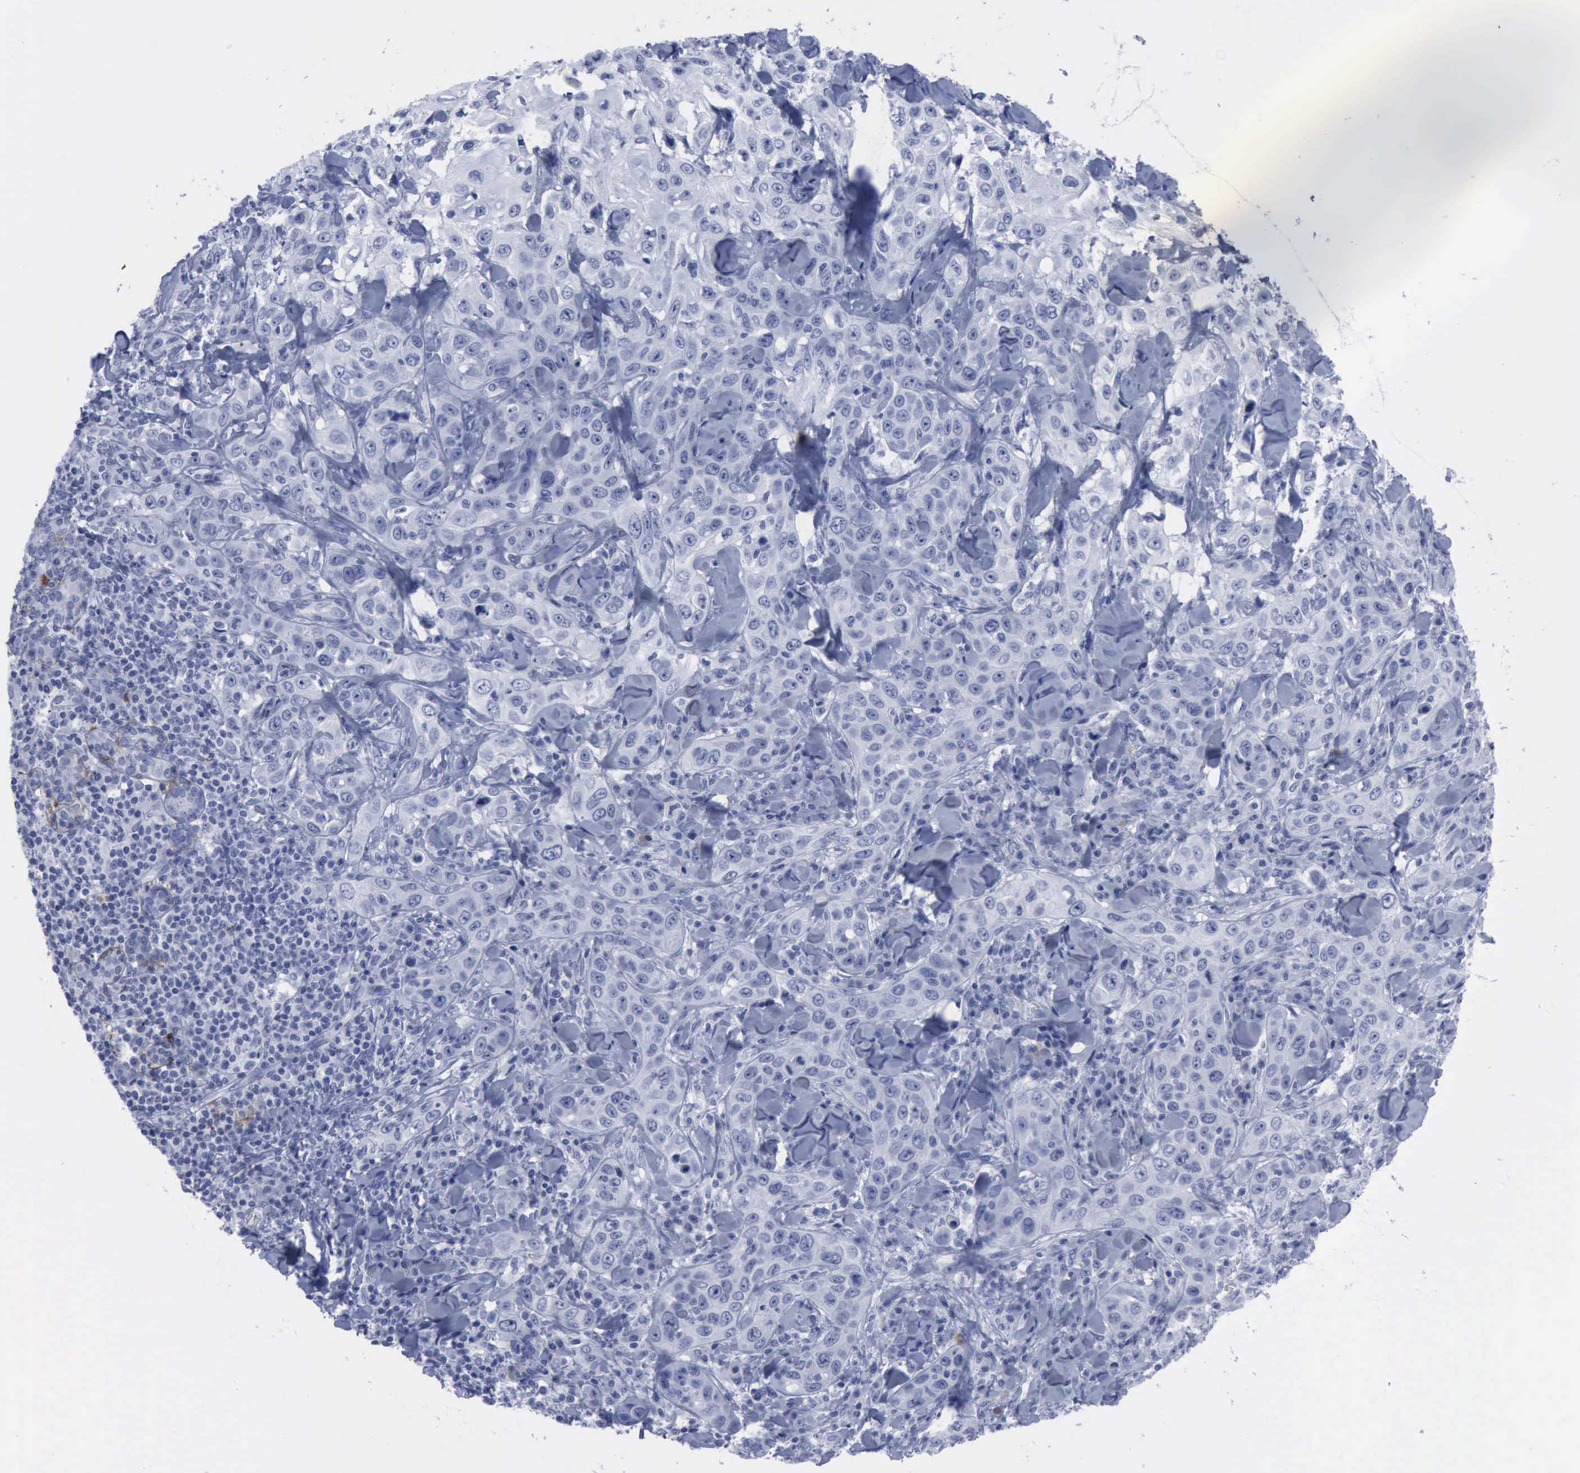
{"staining": {"intensity": "negative", "quantity": "none", "location": "none"}, "tissue": "skin cancer", "cell_type": "Tumor cells", "image_type": "cancer", "snomed": [{"axis": "morphology", "description": "Squamous cell carcinoma, NOS"}, {"axis": "topography", "description": "Skin"}], "caption": "Immunohistochemistry (IHC) of skin squamous cell carcinoma displays no positivity in tumor cells.", "gene": "NGFR", "patient": {"sex": "male", "age": 84}}